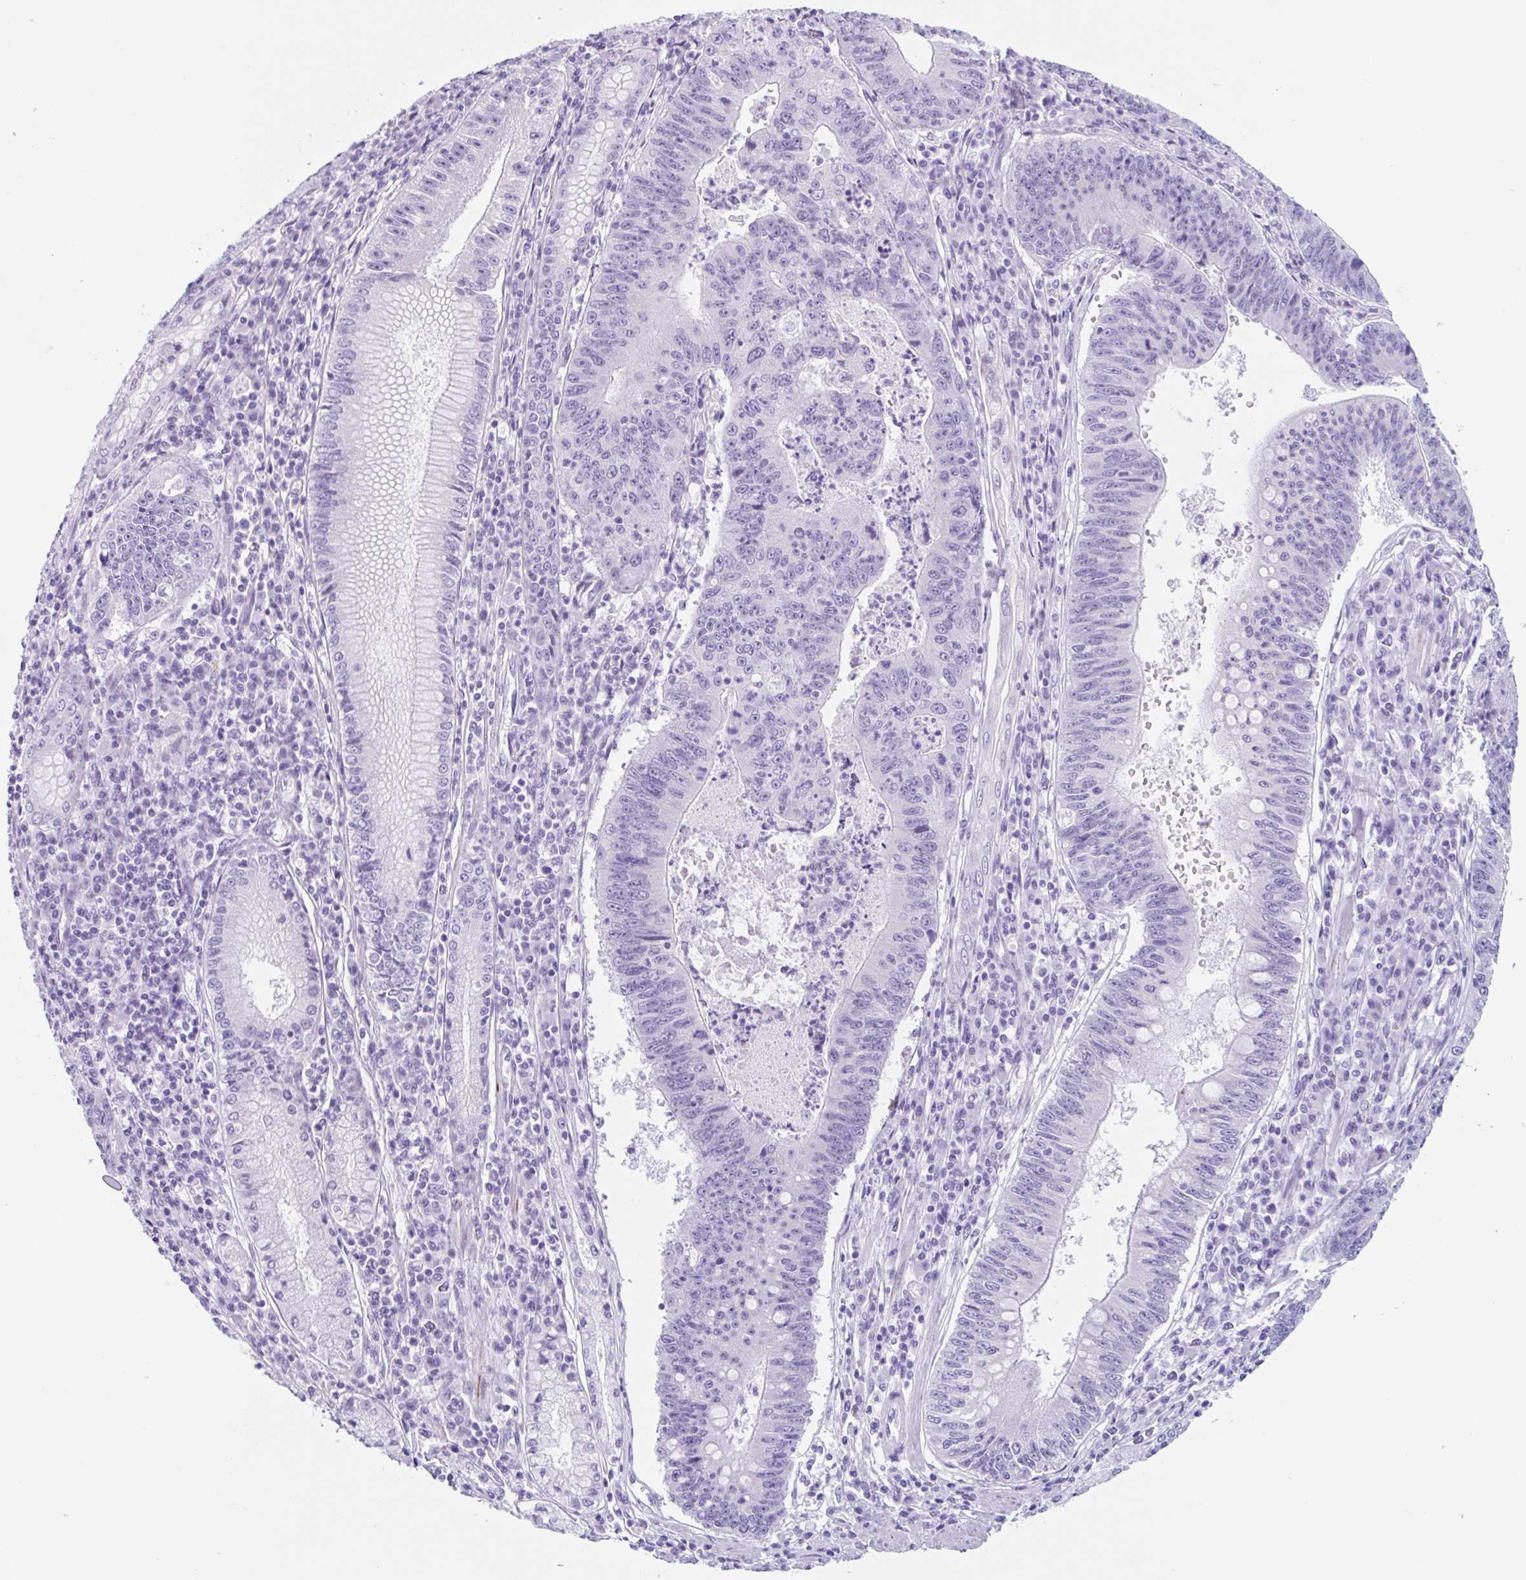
{"staining": {"intensity": "negative", "quantity": "none", "location": "none"}, "tissue": "stomach cancer", "cell_type": "Tumor cells", "image_type": "cancer", "snomed": [{"axis": "morphology", "description": "Adenocarcinoma, NOS"}, {"axis": "topography", "description": "Stomach"}], "caption": "An image of stomach cancer (adenocarcinoma) stained for a protein demonstrates no brown staining in tumor cells. Nuclei are stained in blue.", "gene": "CPTP", "patient": {"sex": "male", "age": 59}}